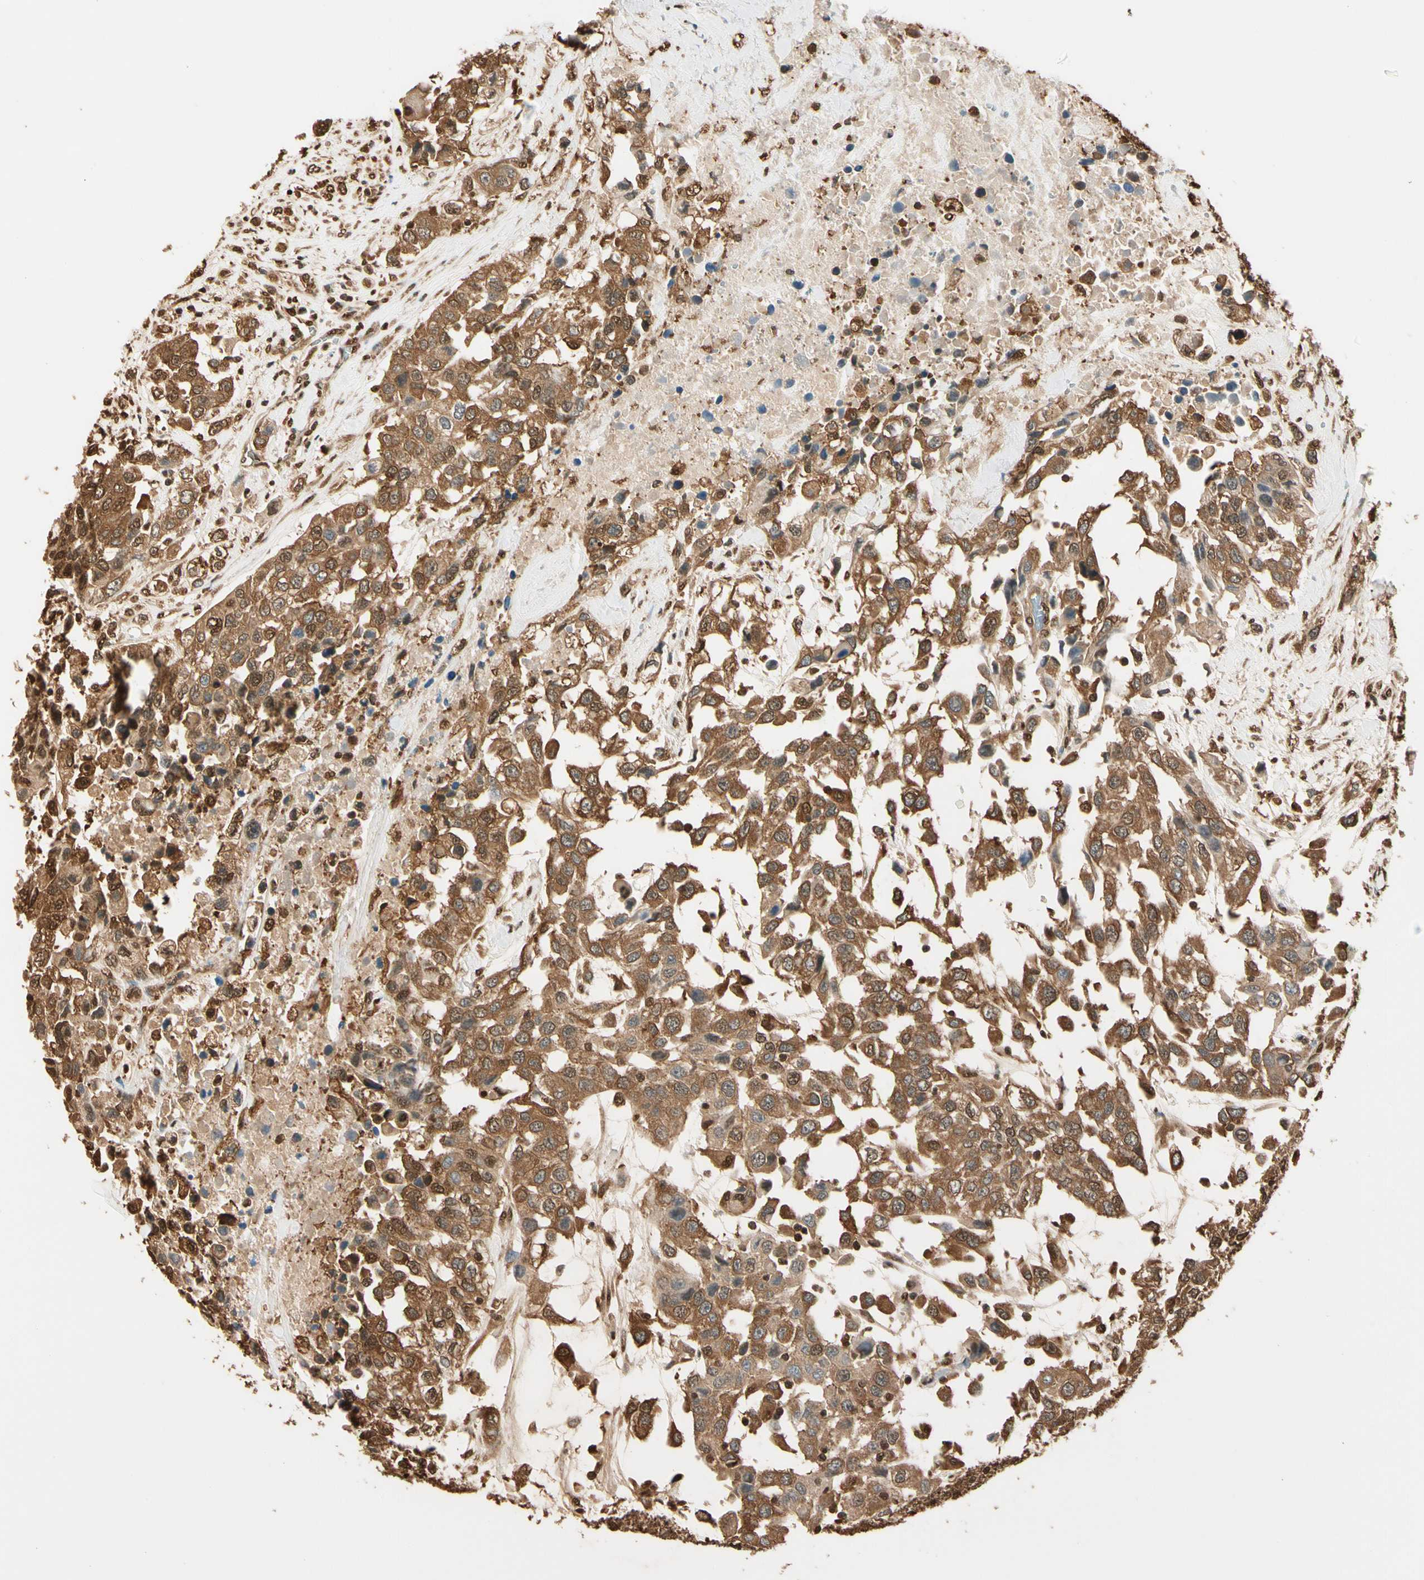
{"staining": {"intensity": "moderate", "quantity": ">75%", "location": "cytoplasmic/membranous,nuclear"}, "tissue": "urothelial cancer", "cell_type": "Tumor cells", "image_type": "cancer", "snomed": [{"axis": "morphology", "description": "Urothelial carcinoma, High grade"}, {"axis": "topography", "description": "Urinary bladder"}], "caption": "A brown stain labels moderate cytoplasmic/membranous and nuclear positivity of a protein in high-grade urothelial carcinoma tumor cells.", "gene": "PNCK", "patient": {"sex": "female", "age": 80}}